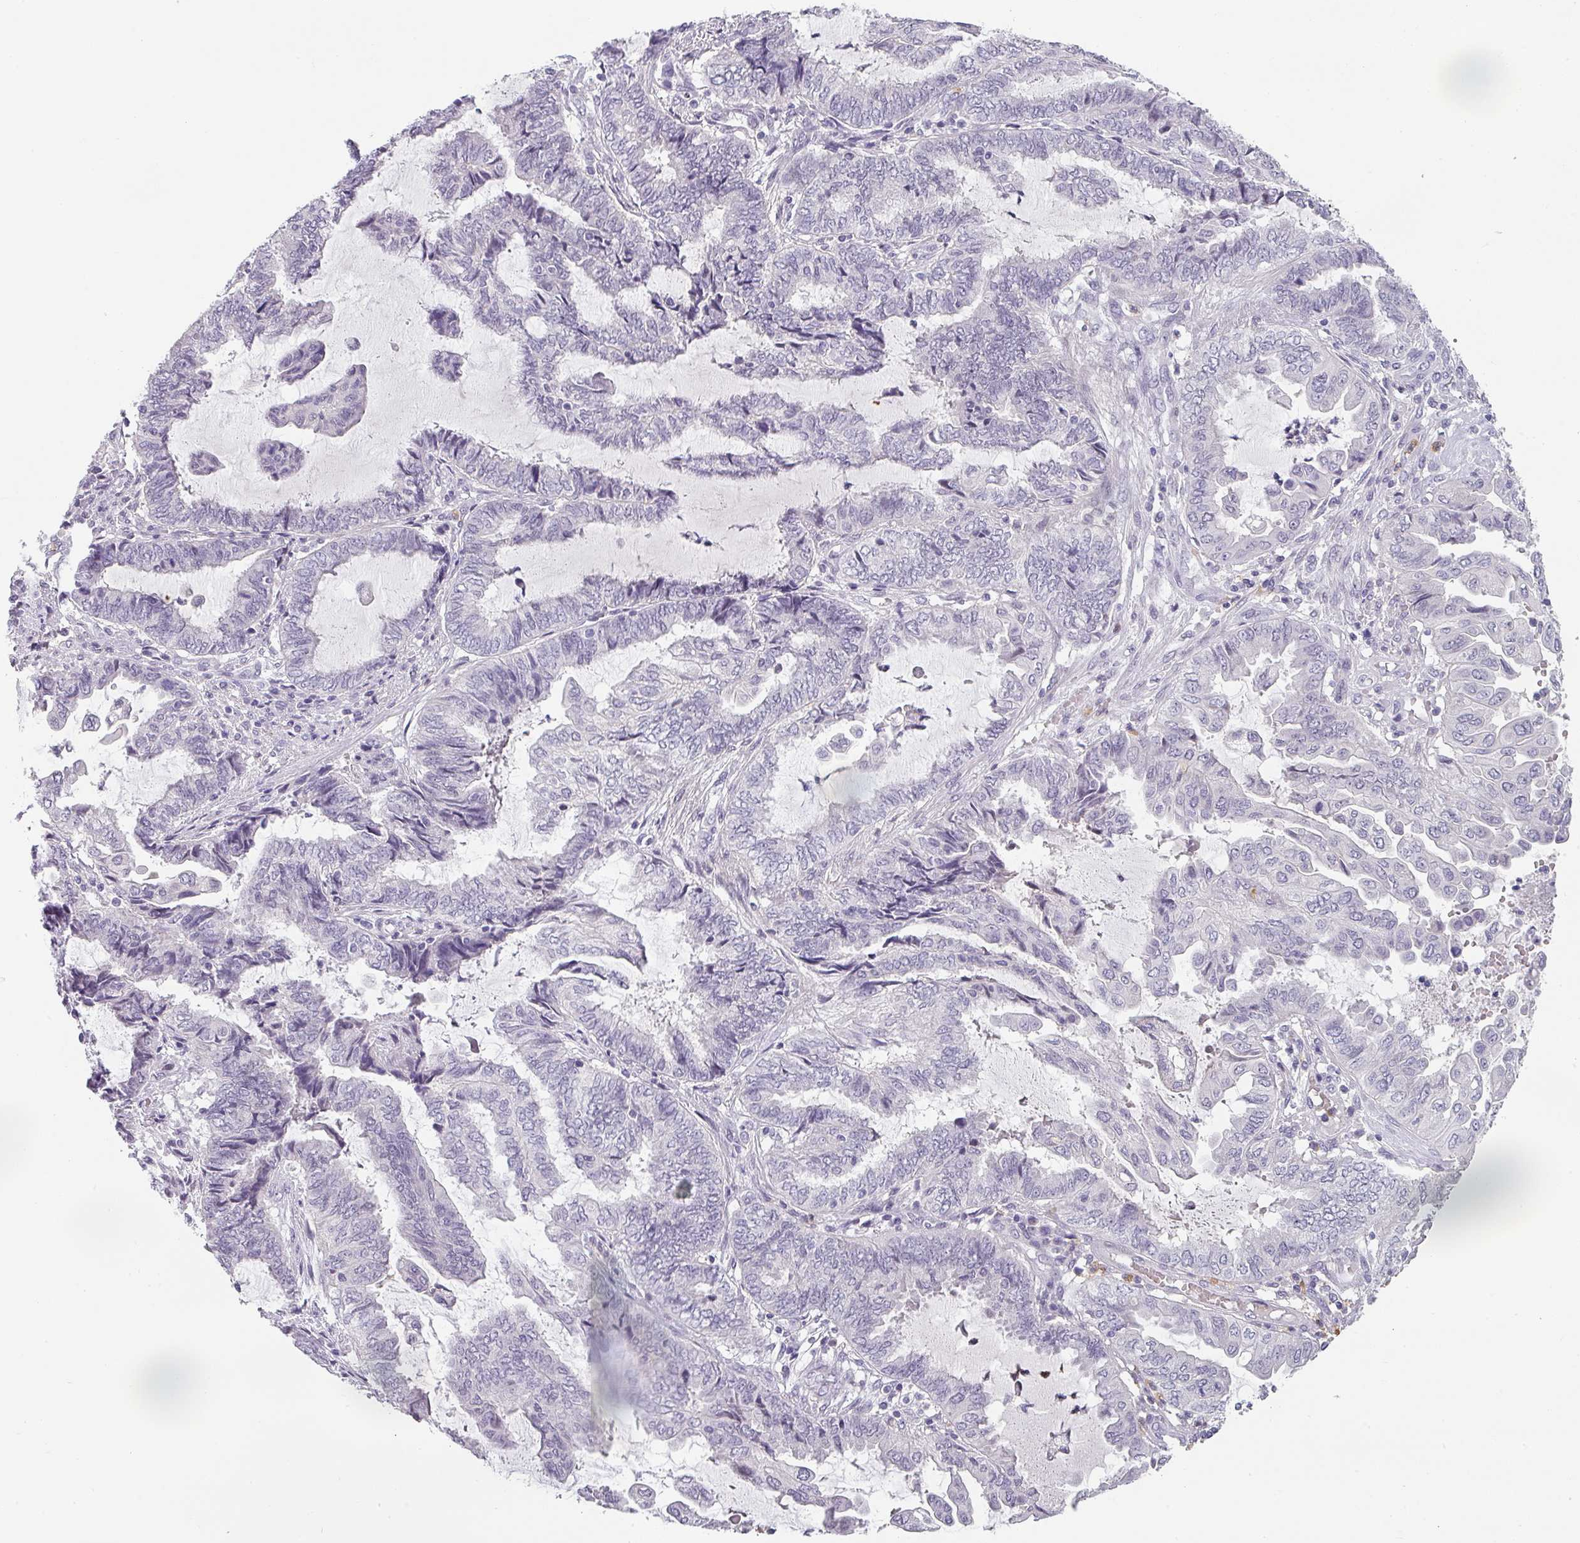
{"staining": {"intensity": "negative", "quantity": "none", "location": "none"}, "tissue": "endometrial cancer", "cell_type": "Tumor cells", "image_type": "cancer", "snomed": [{"axis": "morphology", "description": "Adenocarcinoma, NOS"}, {"axis": "topography", "description": "Uterus"}, {"axis": "topography", "description": "Endometrium"}], "caption": "Adenocarcinoma (endometrial) was stained to show a protein in brown. There is no significant staining in tumor cells.", "gene": "BTLA", "patient": {"sex": "female", "age": 70}}